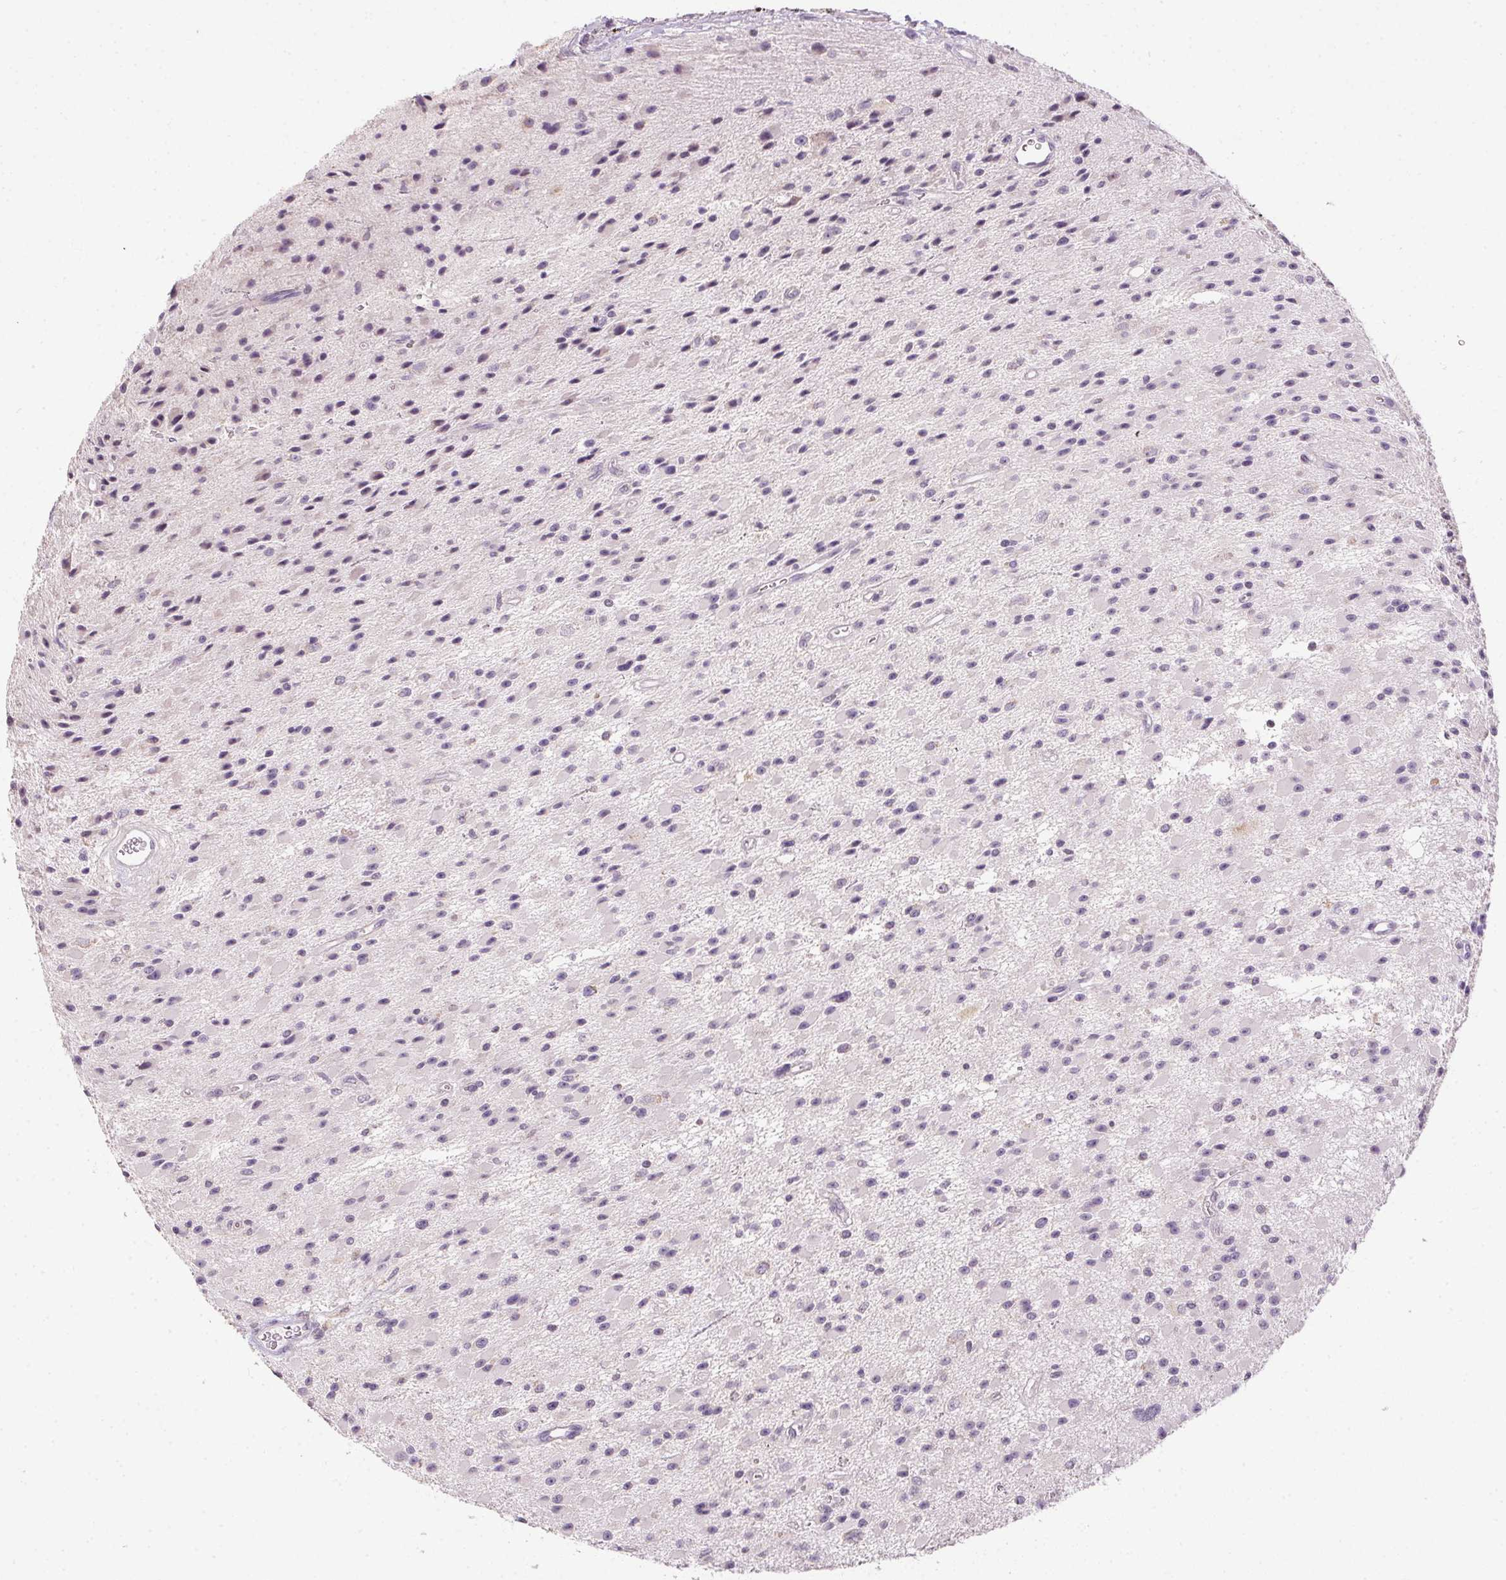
{"staining": {"intensity": "negative", "quantity": "none", "location": "none"}, "tissue": "glioma", "cell_type": "Tumor cells", "image_type": "cancer", "snomed": [{"axis": "morphology", "description": "Glioma, malignant, High grade"}, {"axis": "topography", "description": "Brain"}], "caption": "Tumor cells show no significant protein positivity in malignant high-grade glioma.", "gene": "SPACA9", "patient": {"sex": "male", "age": 29}}